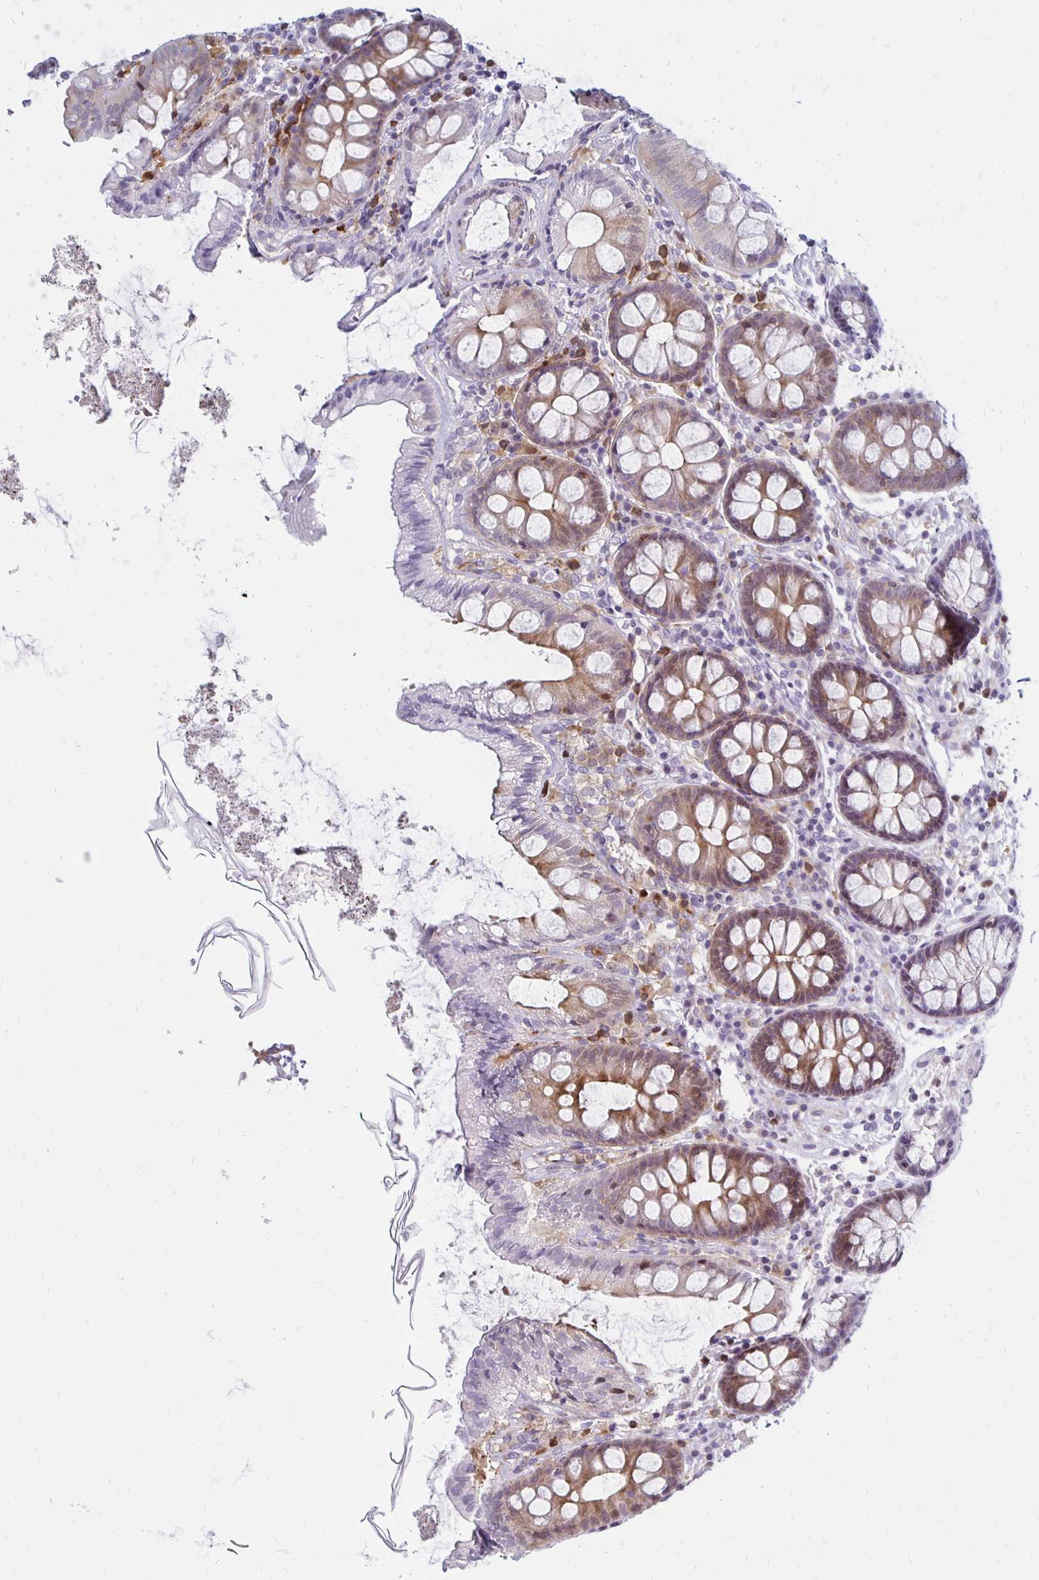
{"staining": {"intensity": "weak", "quantity": "25%-75%", "location": "cytoplasmic/membranous"}, "tissue": "colon", "cell_type": "Glandular cells", "image_type": "normal", "snomed": [{"axis": "morphology", "description": "Normal tissue, NOS"}, {"axis": "topography", "description": "Colon"}], "caption": "High-magnification brightfield microscopy of normal colon stained with DAB (3,3'-diaminobenzidine) (brown) and counterstained with hematoxylin (blue). glandular cells exhibit weak cytoplasmic/membranous staining is appreciated in approximately25%-75% of cells.", "gene": "CCL21", "patient": {"sex": "male", "age": 84}}